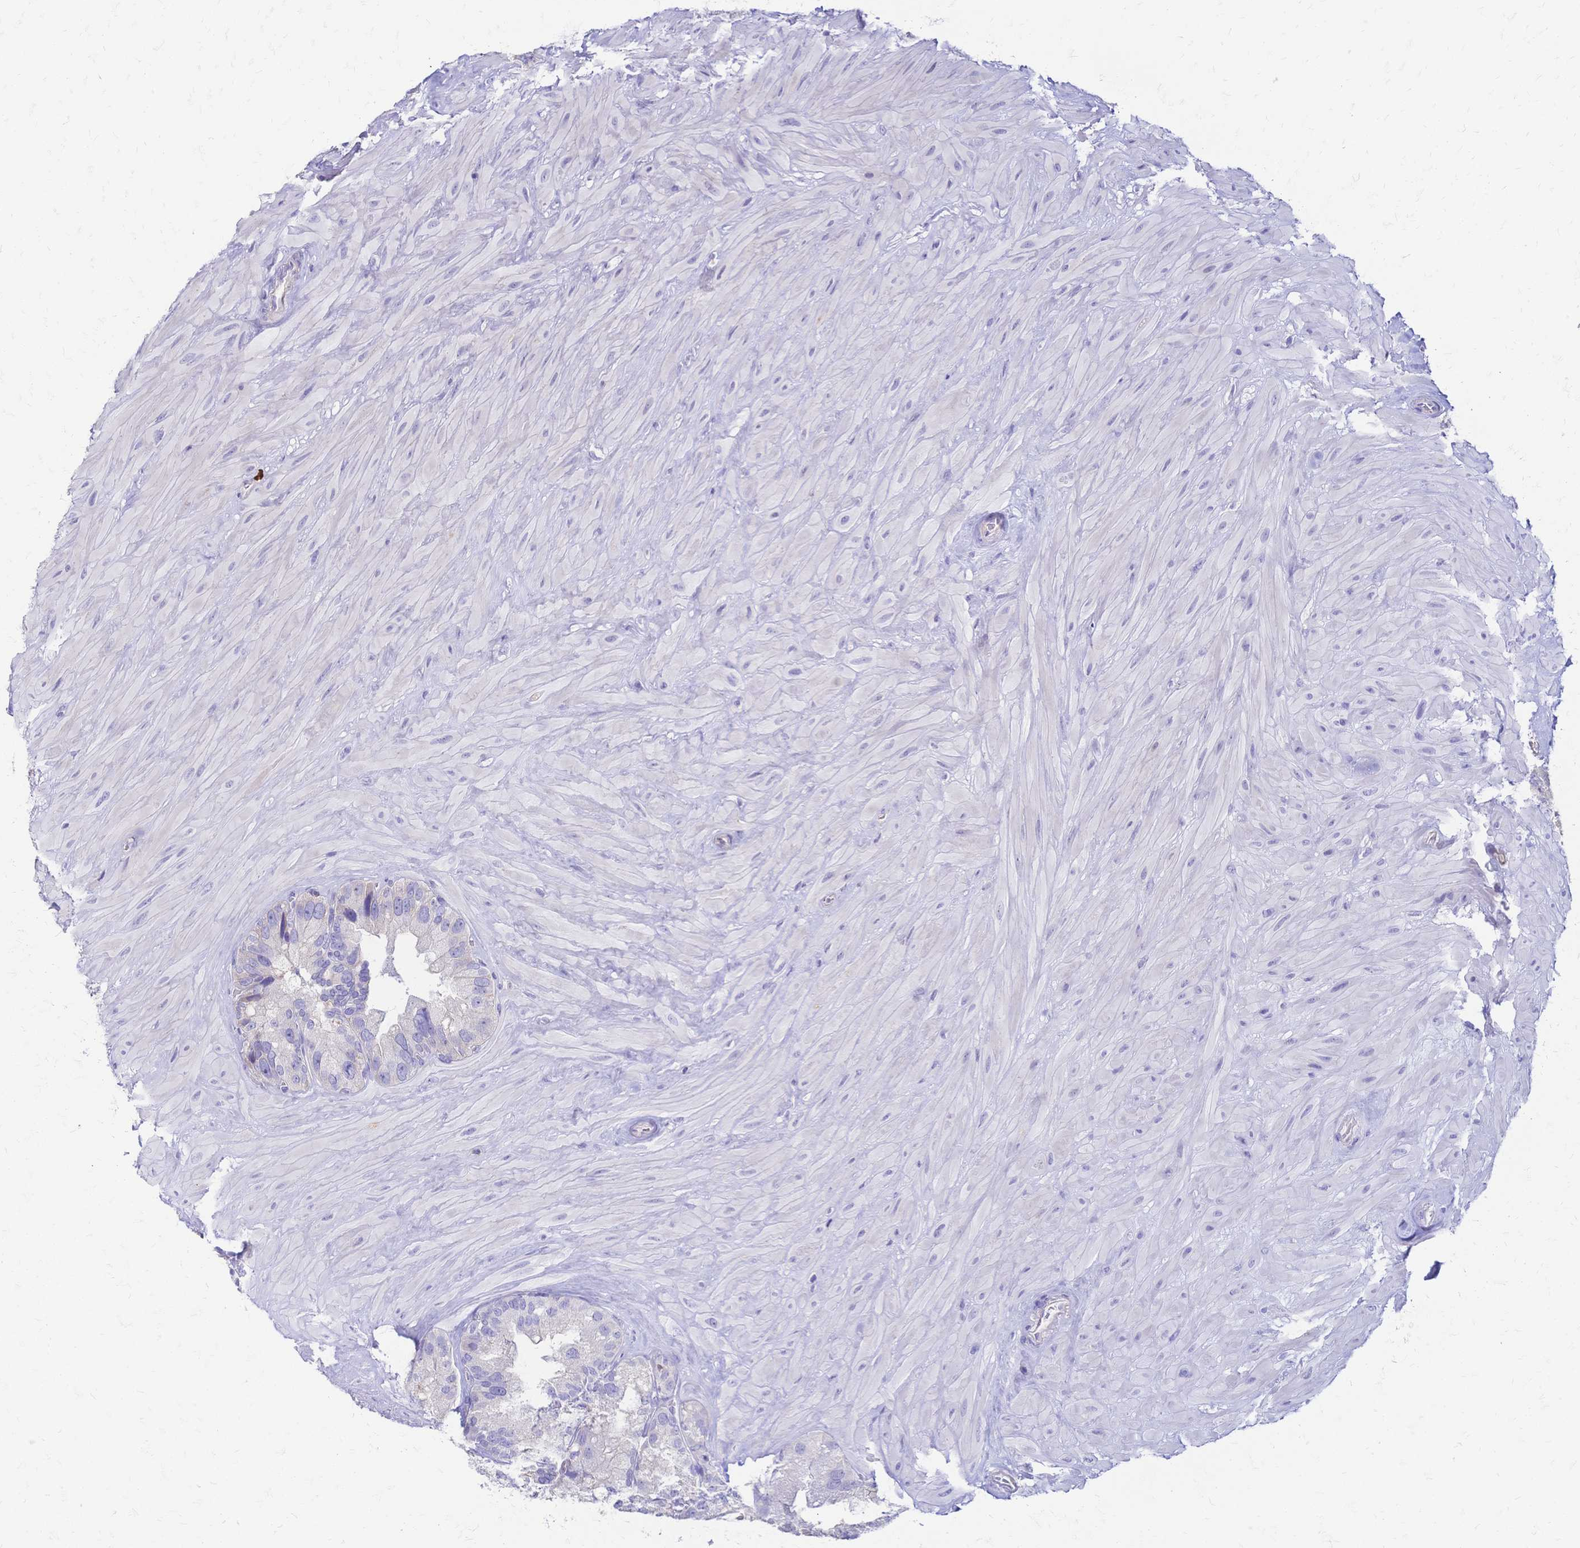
{"staining": {"intensity": "negative", "quantity": "none", "location": "none"}, "tissue": "seminal vesicle", "cell_type": "Glandular cells", "image_type": "normal", "snomed": [{"axis": "morphology", "description": "Normal tissue, NOS"}, {"axis": "topography", "description": "Seminal veicle"}], "caption": "Immunohistochemistry image of benign seminal vesicle stained for a protein (brown), which exhibits no staining in glandular cells.", "gene": "IL2RA", "patient": {"sex": "male", "age": 60}}